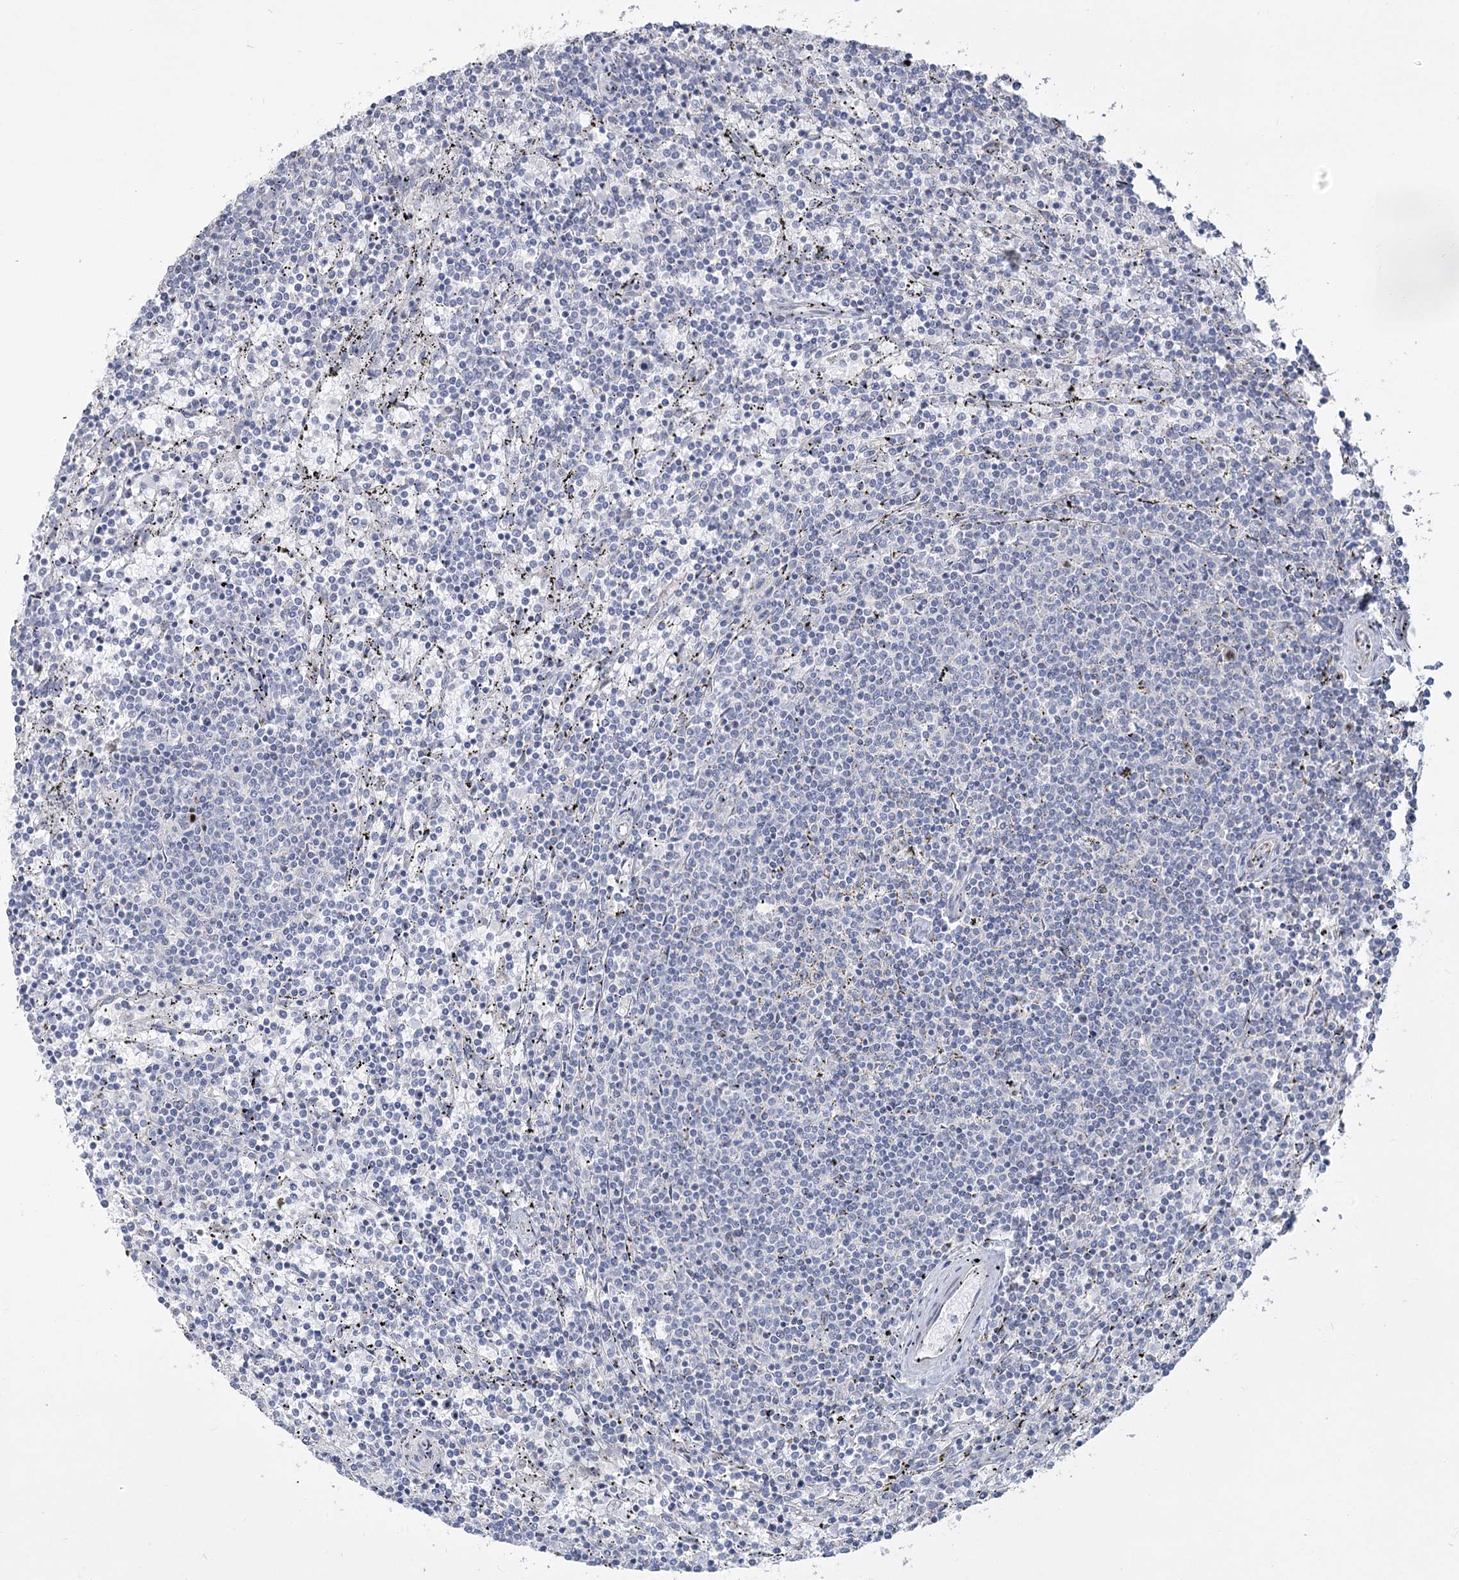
{"staining": {"intensity": "negative", "quantity": "none", "location": "none"}, "tissue": "lymphoma", "cell_type": "Tumor cells", "image_type": "cancer", "snomed": [{"axis": "morphology", "description": "Malignant lymphoma, non-Hodgkin's type, Low grade"}, {"axis": "topography", "description": "Spleen"}], "caption": "An image of human low-grade malignant lymphoma, non-Hodgkin's type is negative for staining in tumor cells. (Brightfield microscopy of DAB (3,3'-diaminobenzidine) immunohistochemistry (IHC) at high magnification).", "gene": "ABITRAM", "patient": {"sex": "female", "age": 50}}